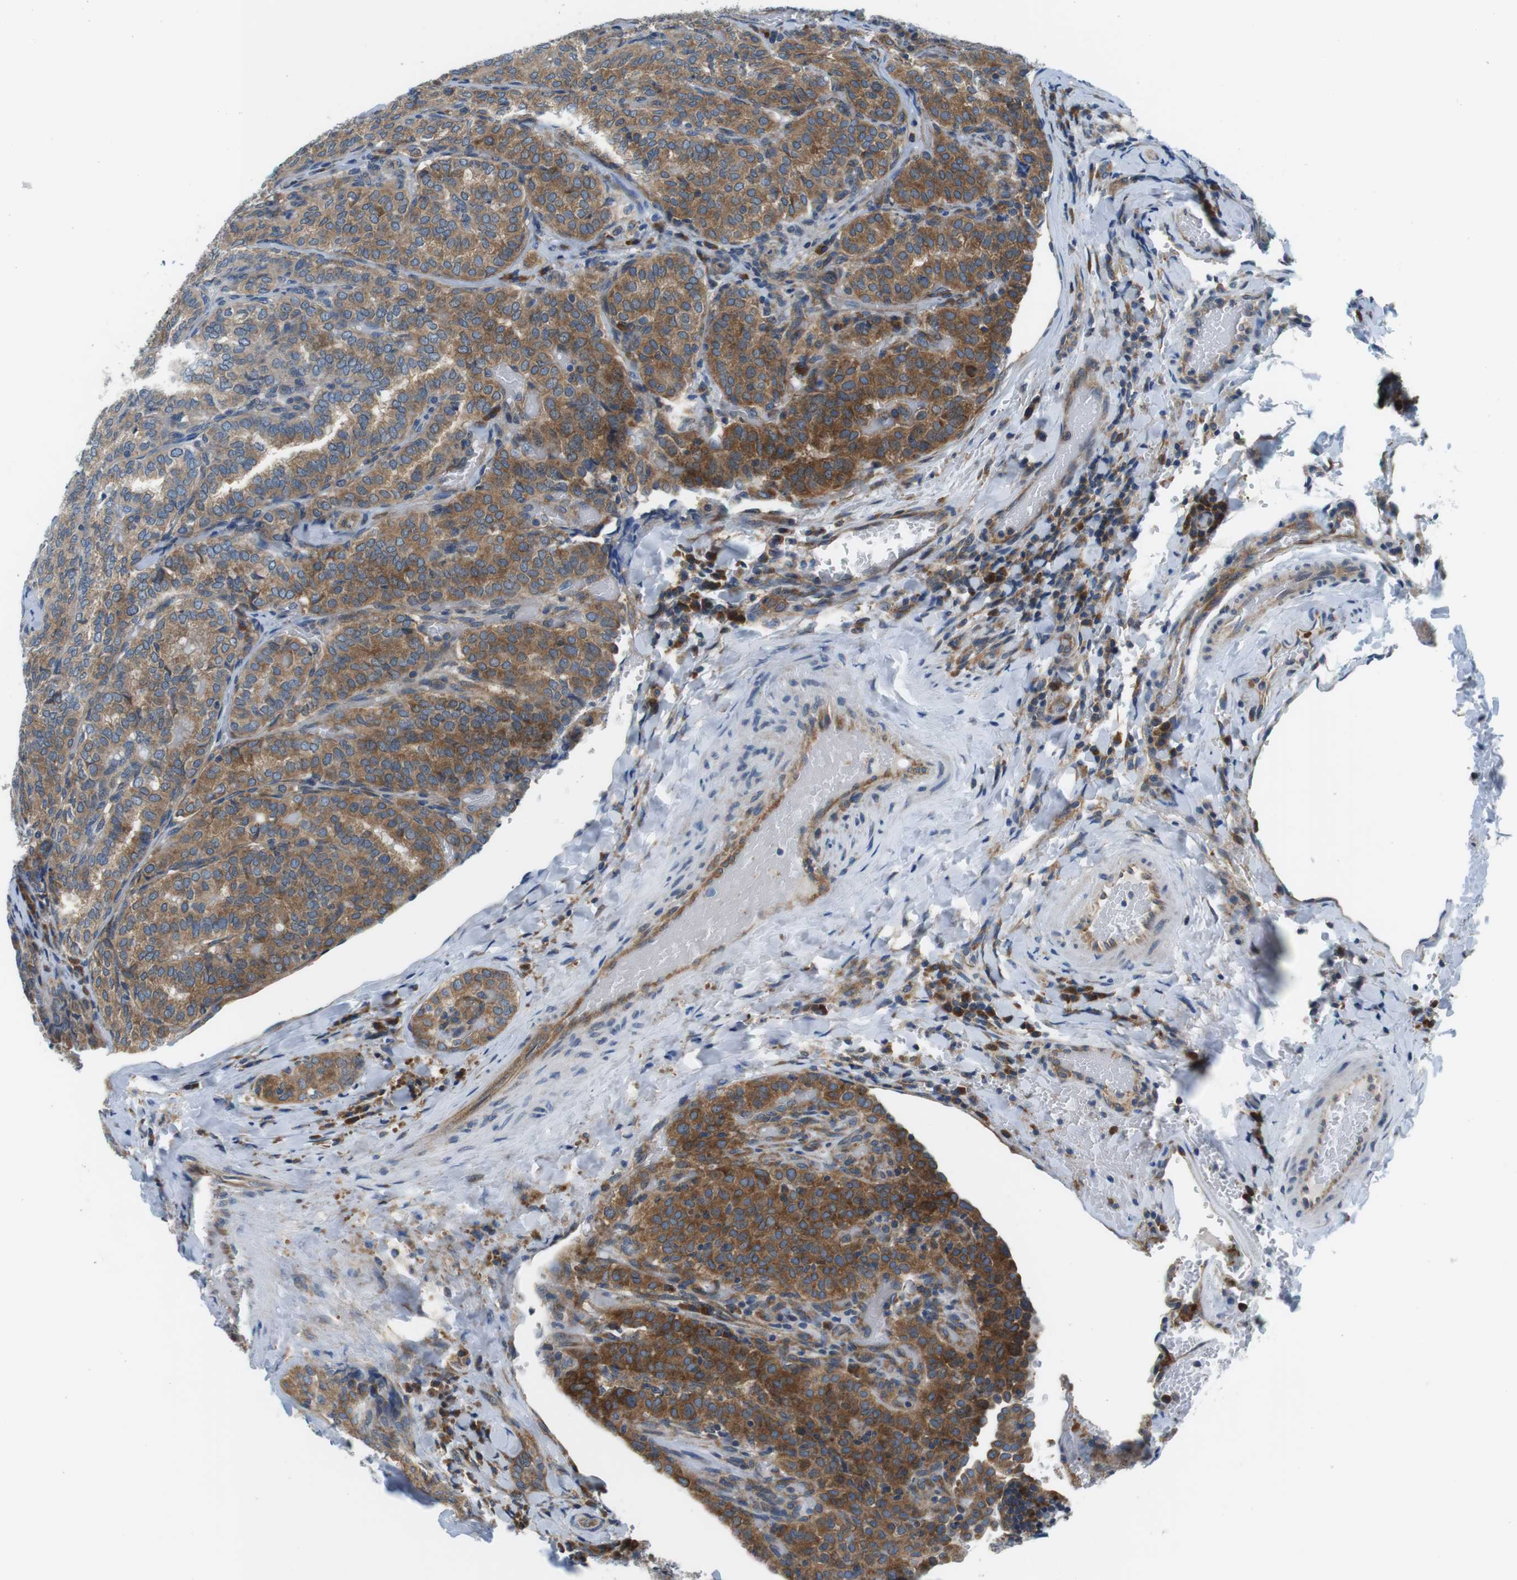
{"staining": {"intensity": "moderate", "quantity": ">75%", "location": "cytoplasmic/membranous"}, "tissue": "thyroid cancer", "cell_type": "Tumor cells", "image_type": "cancer", "snomed": [{"axis": "morphology", "description": "Normal tissue, NOS"}, {"axis": "morphology", "description": "Papillary adenocarcinoma, NOS"}, {"axis": "topography", "description": "Thyroid gland"}], "caption": "This is a micrograph of immunohistochemistry (IHC) staining of thyroid cancer (papillary adenocarcinoma), which shows moderate staining in the cytoplasmic/membranous of tumor cells.", "gene": "EIF2B5", "patient": {"sex": "female", "age": 30}}